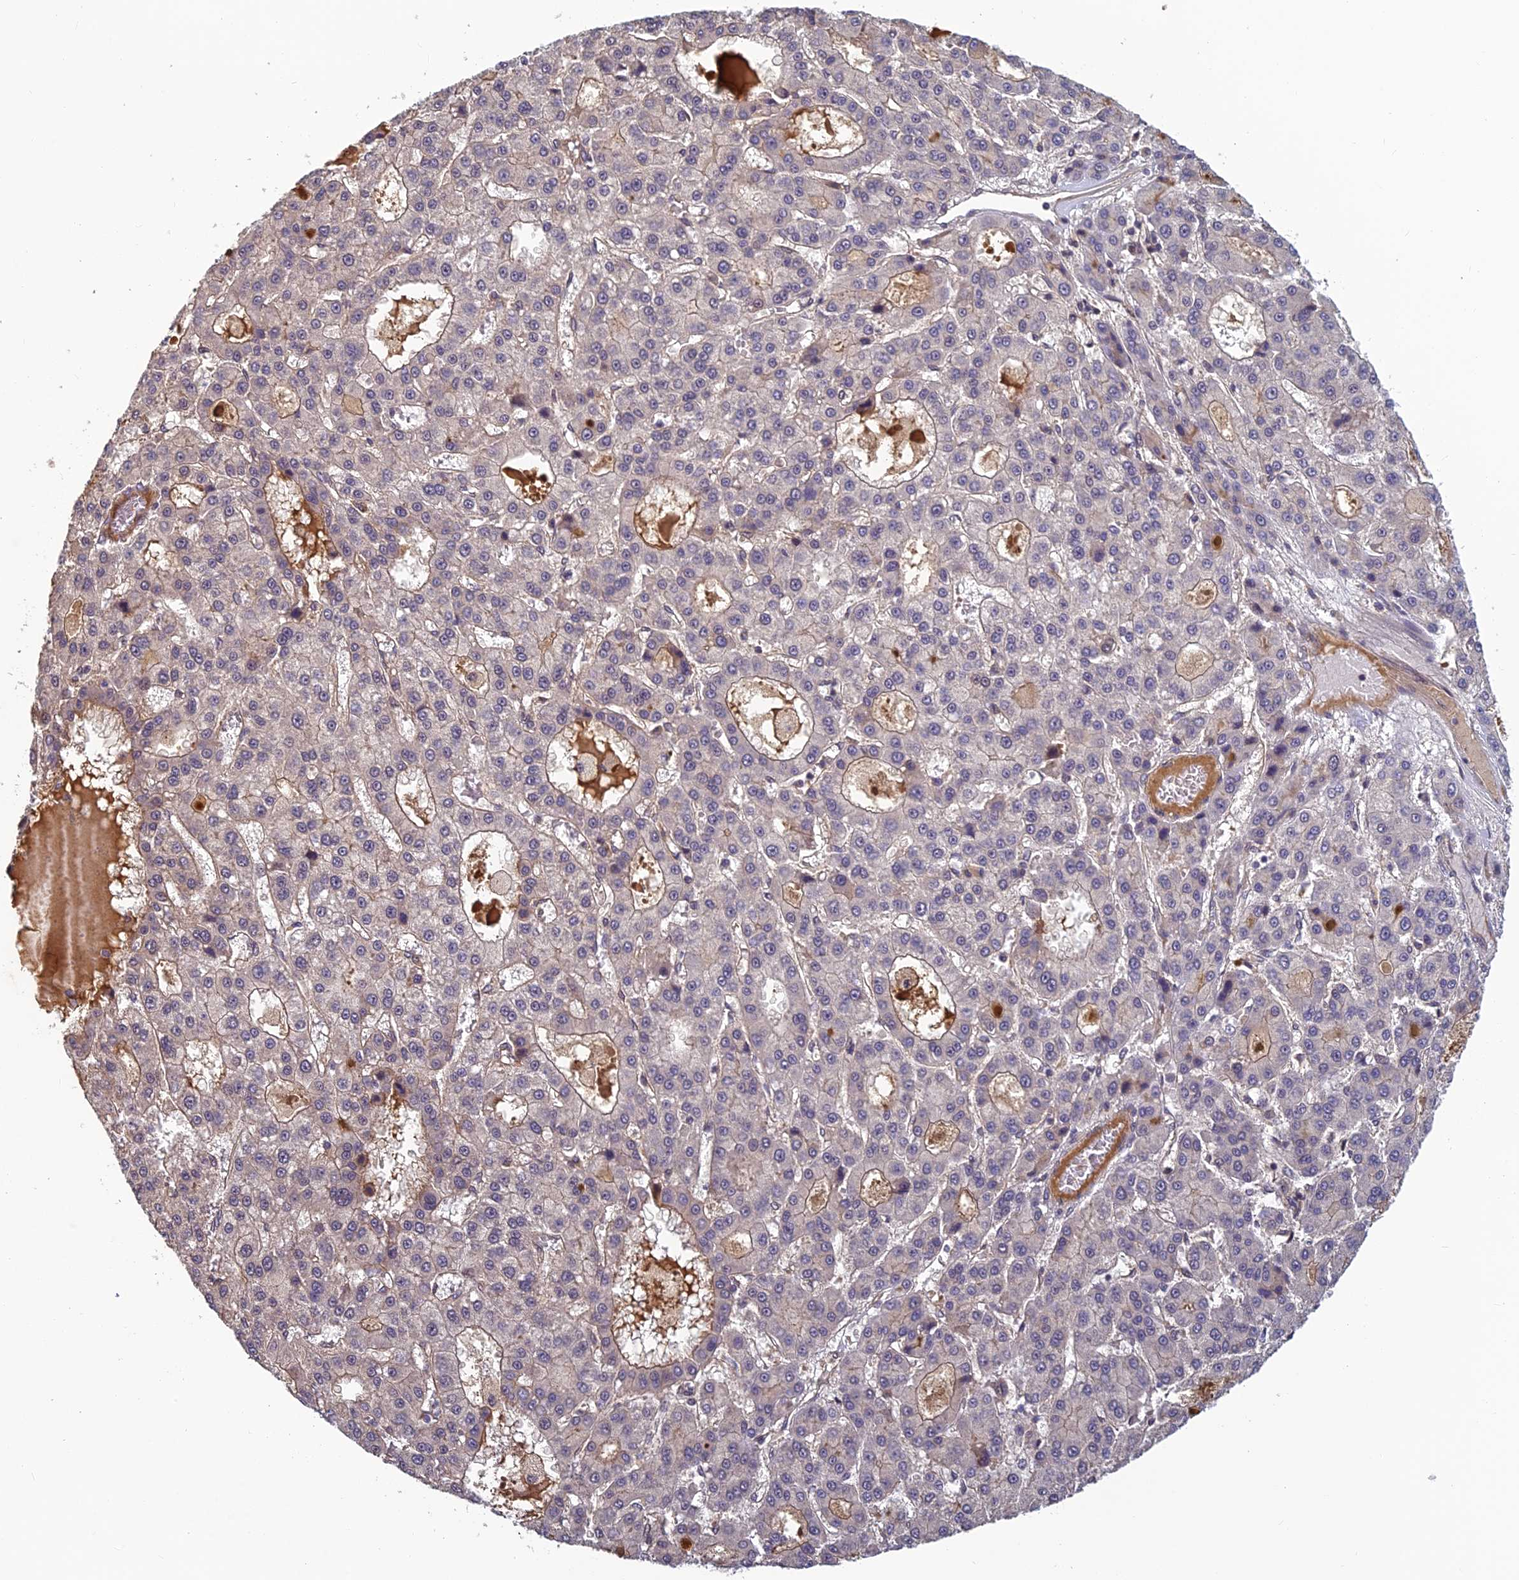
{"staining": {"intensity": "weak", "quantity": "<25%", "location": "cytoplasmic/membranous"}, "tissue": "liver cancer", "cell_type": "Tumor cells", "image_type": "cancer", "snomed": [{"axis": "morphology", "description": "Carcinoma, Hepatocellular, NOS"}, {"axis": "topography", "description": "Liver"}], "caption": "Tumor cells show no significant positivity in hepatocellular carcinoma (liver).", "gene": "PIKFYVE", "patient": {"sex": "male", "age": 70}}